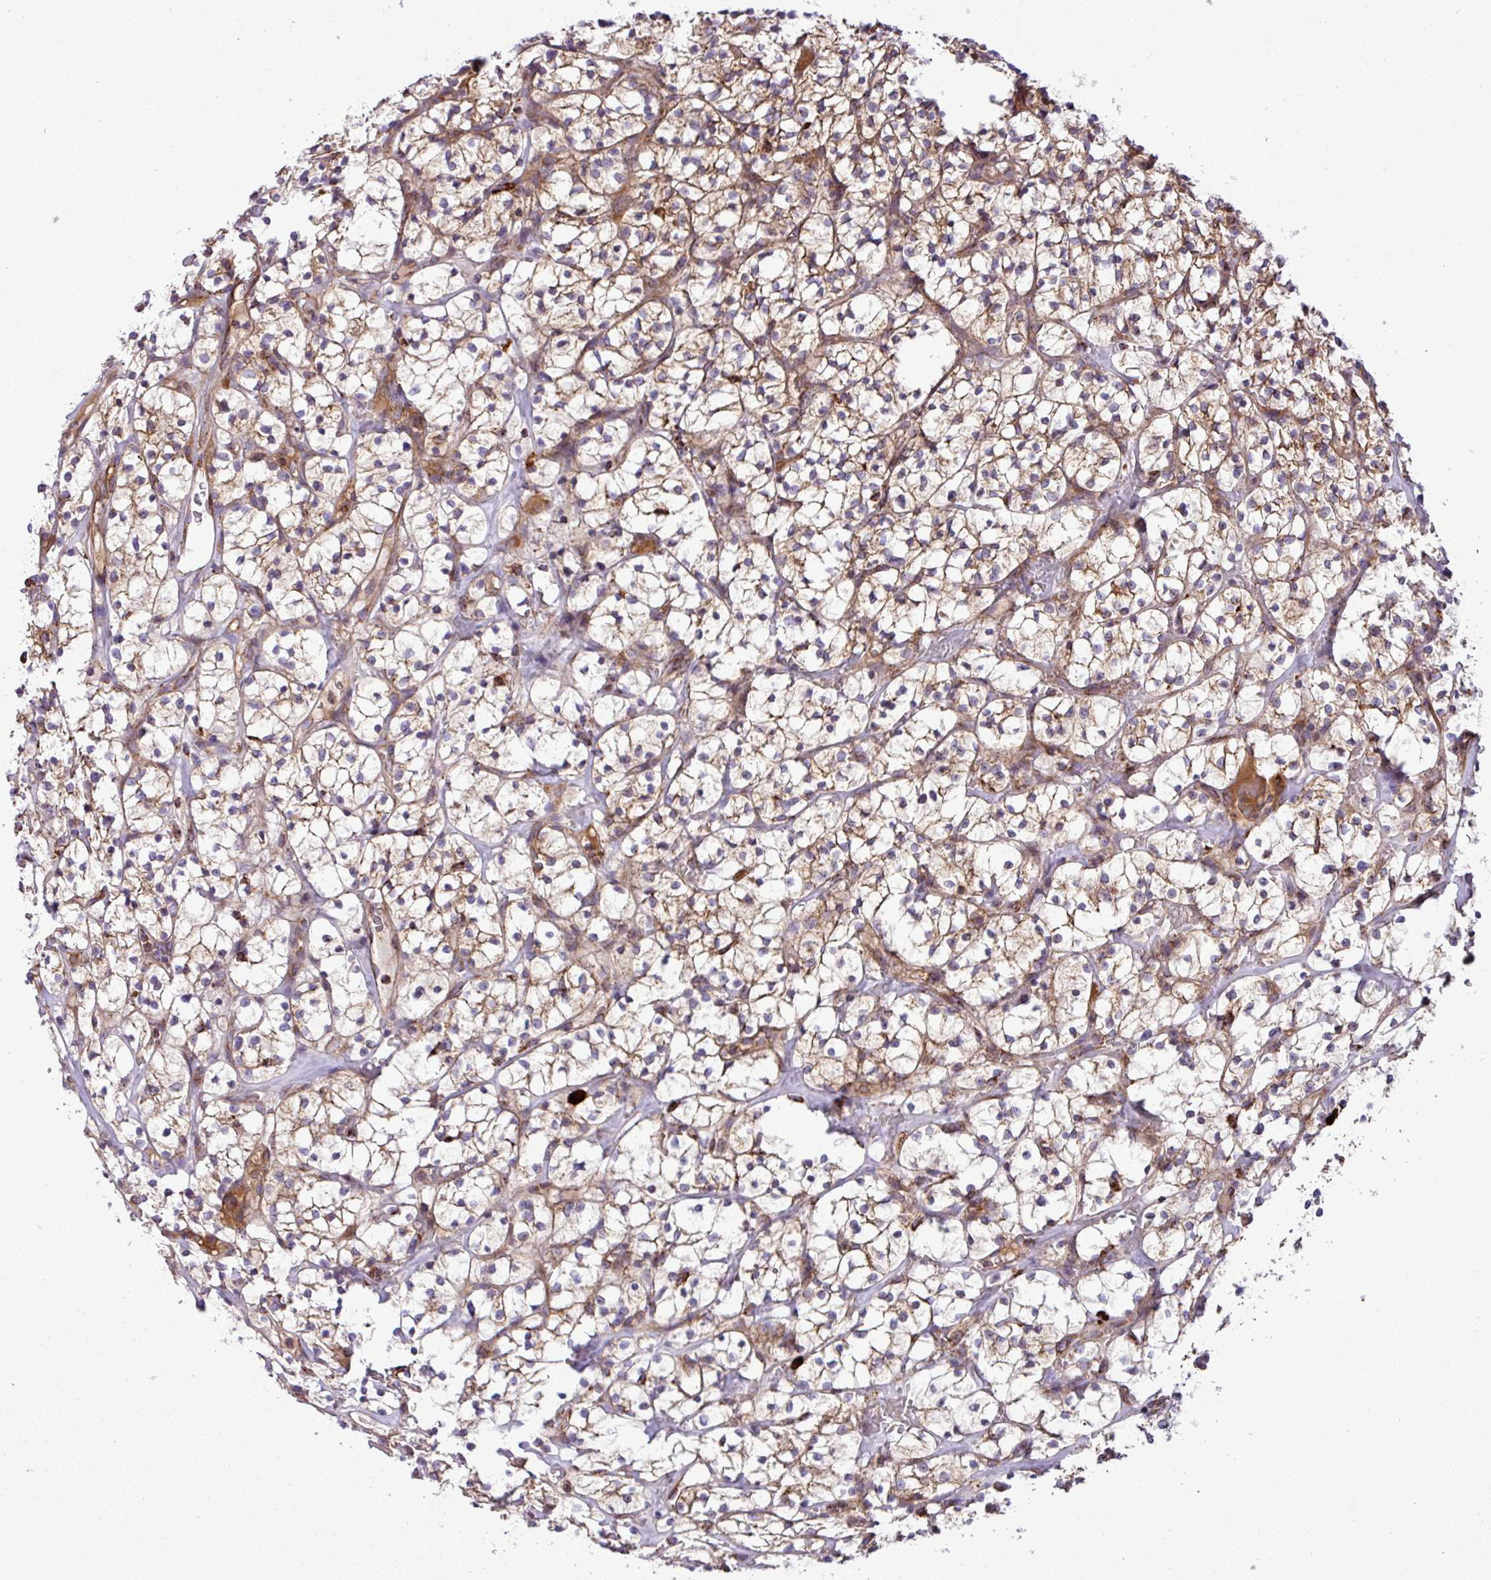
{"staining": {"intensity": "moderate", "quantity": ">75%", "location": "cytoplasmic/membranous"}, "tissue": "renal cancer", "cell_type": "Tumor cells", "image_type": "cancer", "snomed": [{"axis": "morphology", "description": "Adenocarcinoma, NOS"}, {"axis": "topography", "description": "Kidney"}], "caption": "A photomicrograph of renal cancer (adenocarcinoma) stained for a protein reveals moderate cytoplasmic/membranous brown staining in tumor cells.", "gene": "ZNF569", "patient": {"sex": "female", "age": 64}}